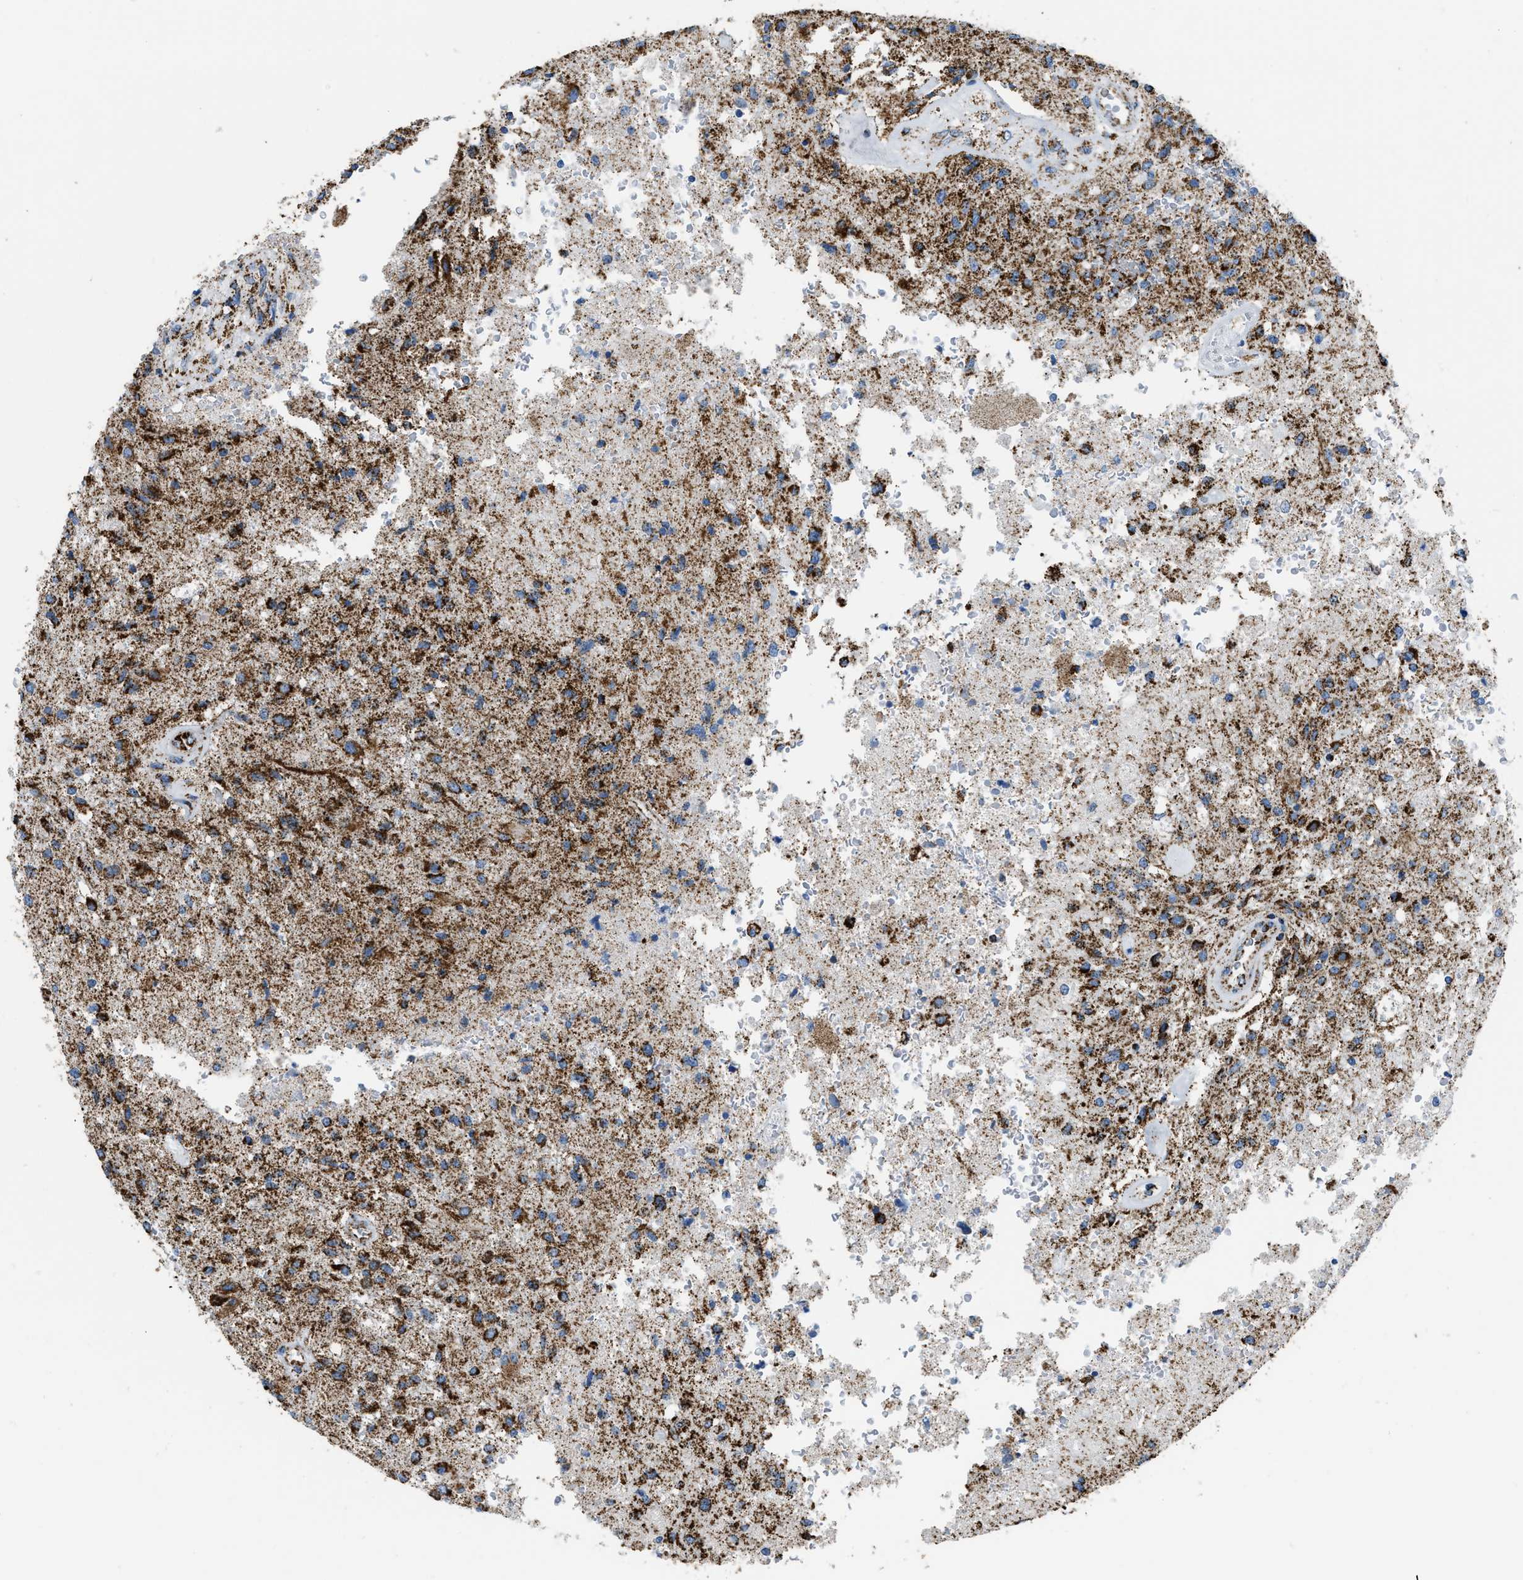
{"staining": {"intensity": "moderate", "quantity": ">75%", "location": "cytoplasmic/membranous"}, "tissue": "glioma", "cell_type": "Tumor cells", "image_type": "cancer", "snomed": [{"axis": "morphology", "description": "Normal tissue, NOS"}, {"axis": "morphology", "description": "Glioma, malignant, High grade"}, {"axis": "topography", "description": "Cerebral cortex"}], "caption": "A brown stain labels moderate cytoplasmic/membranous staining of a protein in glioma tumor cells. The staining is performed using DAB (3,3'-diaminobenzidine) brown chromogen to label protein expression. The nuclei are counter-stained blue using hematoxylin.", "gene": "ETFB", "patient": {"sex": "male", "age": 77}}